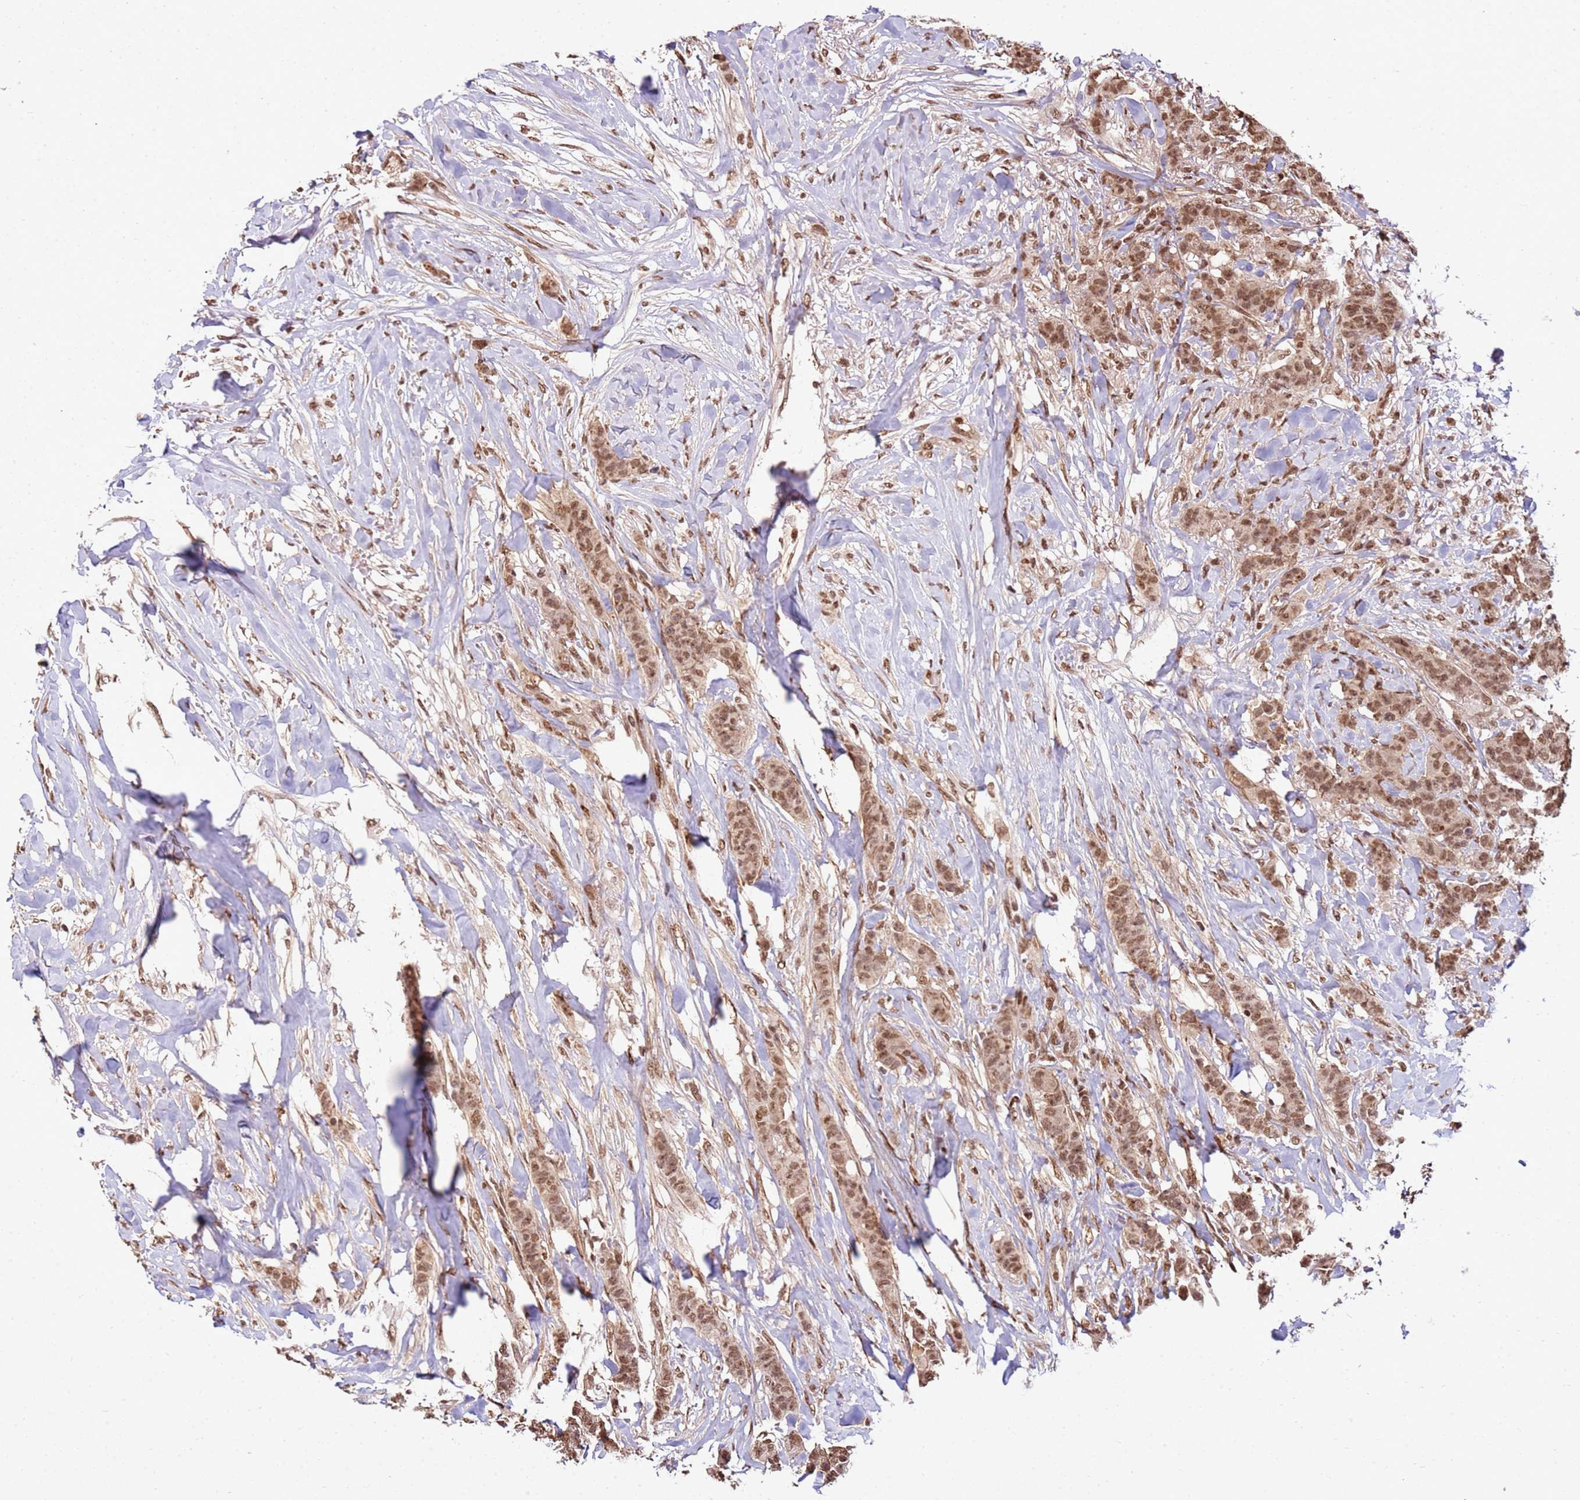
{"staining": {"intensity": "moderate", "quantity": ">75%", "location": "nuclear"}, "tissue": "breast cancer", "cell_type": "Tumor cells", "image_type": "cancer", "snomed": [{"axis": "morphology", "description": "Duct carcinoma"}, {"axis": "topography", "description": "Breast"}], "caption": "Tumor cells show medium levels of moderate nuclear expression in approximately >75% of cells in human breast invasive ductal carcinoma.", "gene": "ZBTB12", "patient": {"sex": "female", "age": 40}}